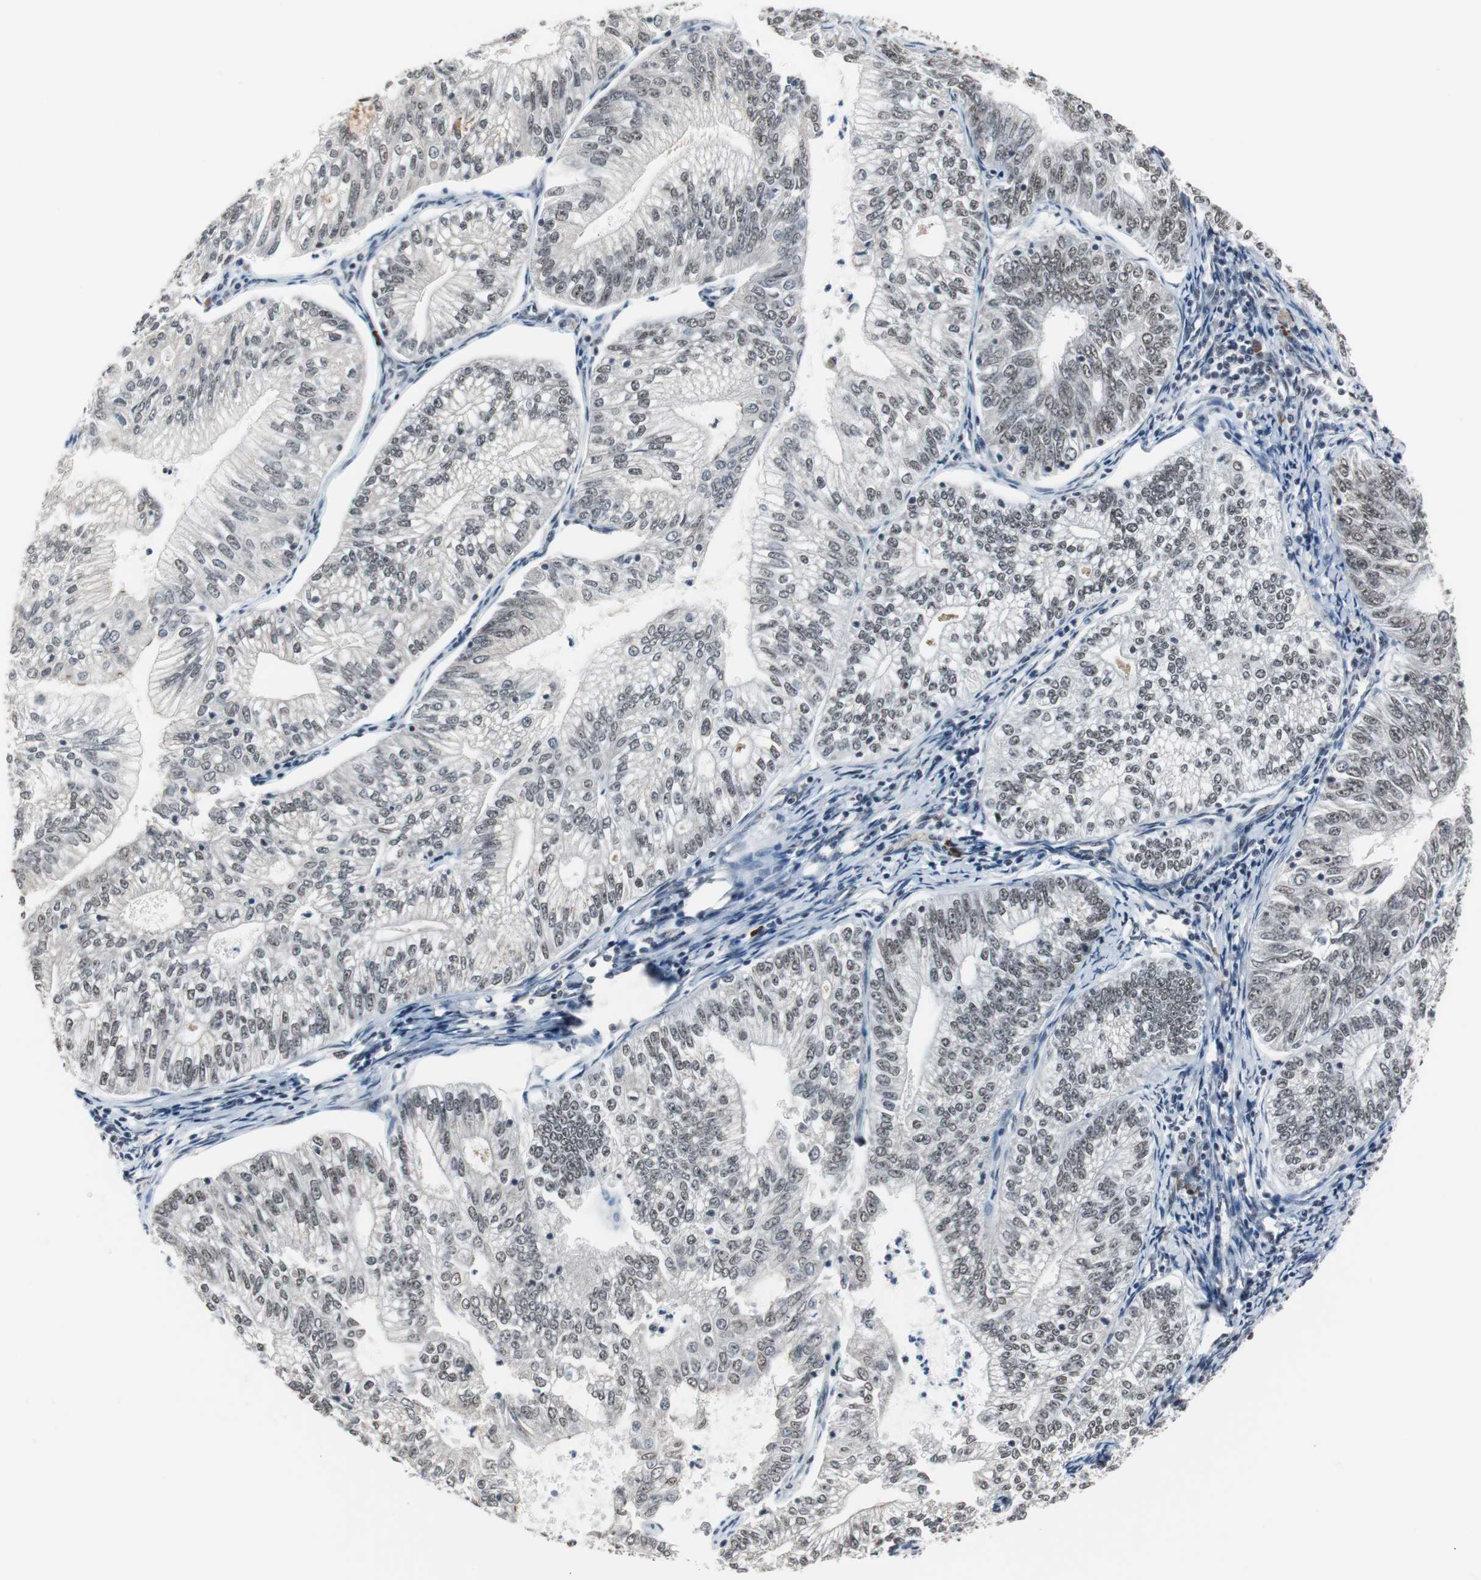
{"staining": {"intensity": "weak", "quantity": "25%-75%", "location": "nuclear"}, "tissue": "endometrial cancer", "cell_type": "Tumor cells", "image_type": "cancer", "snomed": [{"axis": "morphology", "description": "Adenocarcinoma, NOS"}, {"axis": "topography", "description": "Endometrium"}], "caption": "Brown immunohistochemical staining in endometrial adenocarcinoma demonstrates weak nuclear expression in approximately 25%-75% of tumor cells. (DAB (3,3'-diaminobenzidine) = brown stain, brightfield microscopy at high magnification).", "gene": "TAF7", "patient": {"sex": "female", "age": 69}}